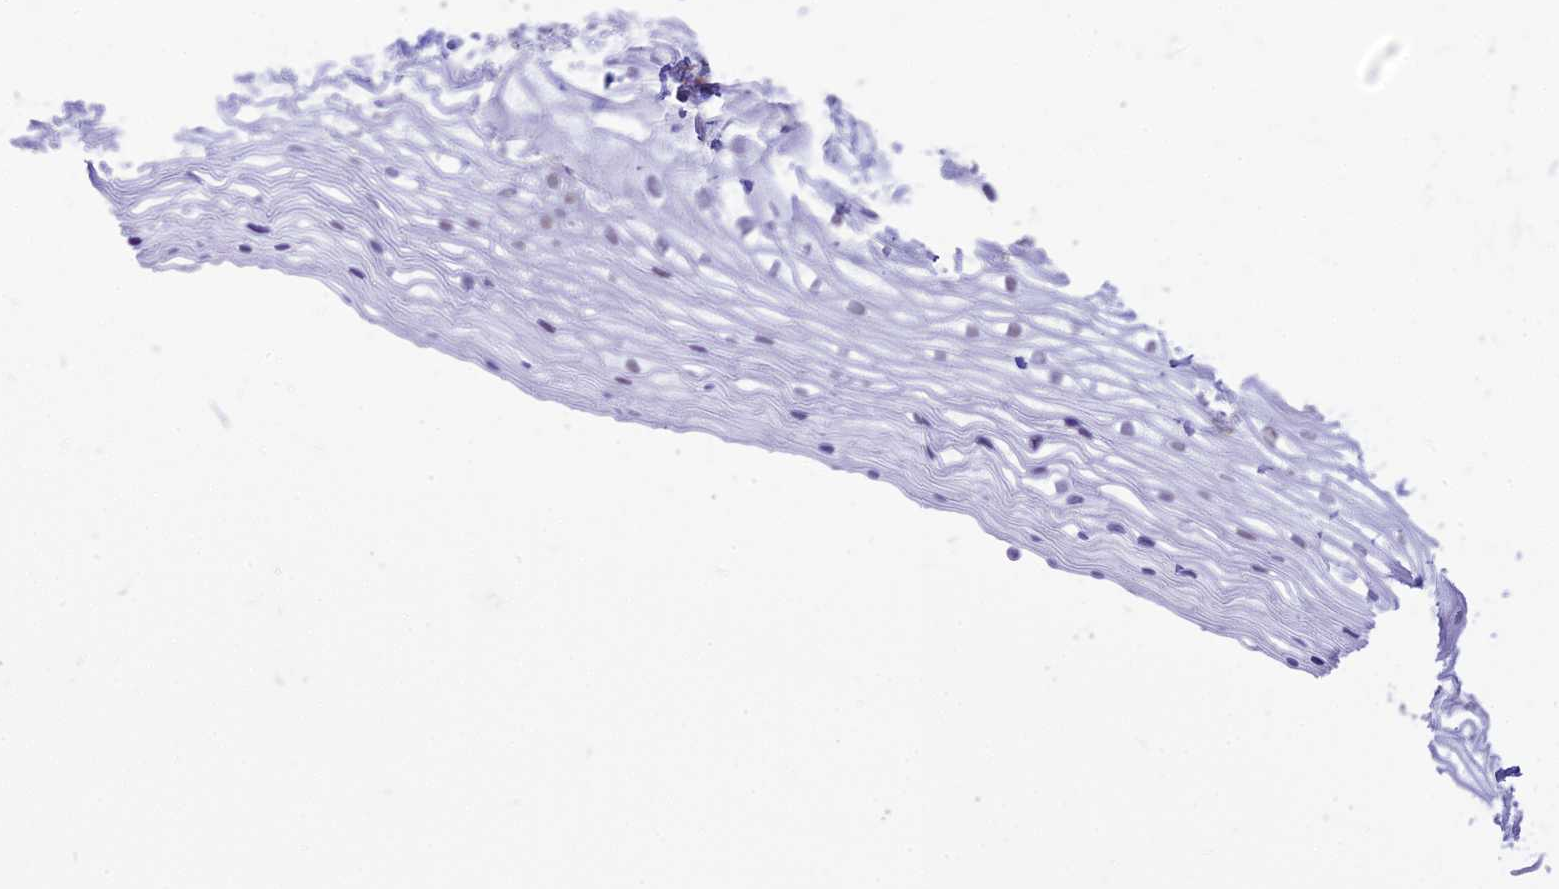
{"staining": {"intensity": "weak", "quantity": "25%-75%", "location": "nuclear"}, "tissue": "vagina", "cell_type": "Squamous epithelial cells", "image_type": "normal", "snomed": [{"axis": "morphology", "description": "Normal tissue, NOS"}, {"axis": "topography", "description": "Vagina"}], "caption": "The histopathology image displays immunohistochemical staining of normal vagina. There is weak nuclear expression is seen in about 25%-75% of squamous epithelial cells. (IHC, brightfield microscopy, high magnification).", "gene": "RPS6KB1", "patient": {"sex": "female", "age": 34}}